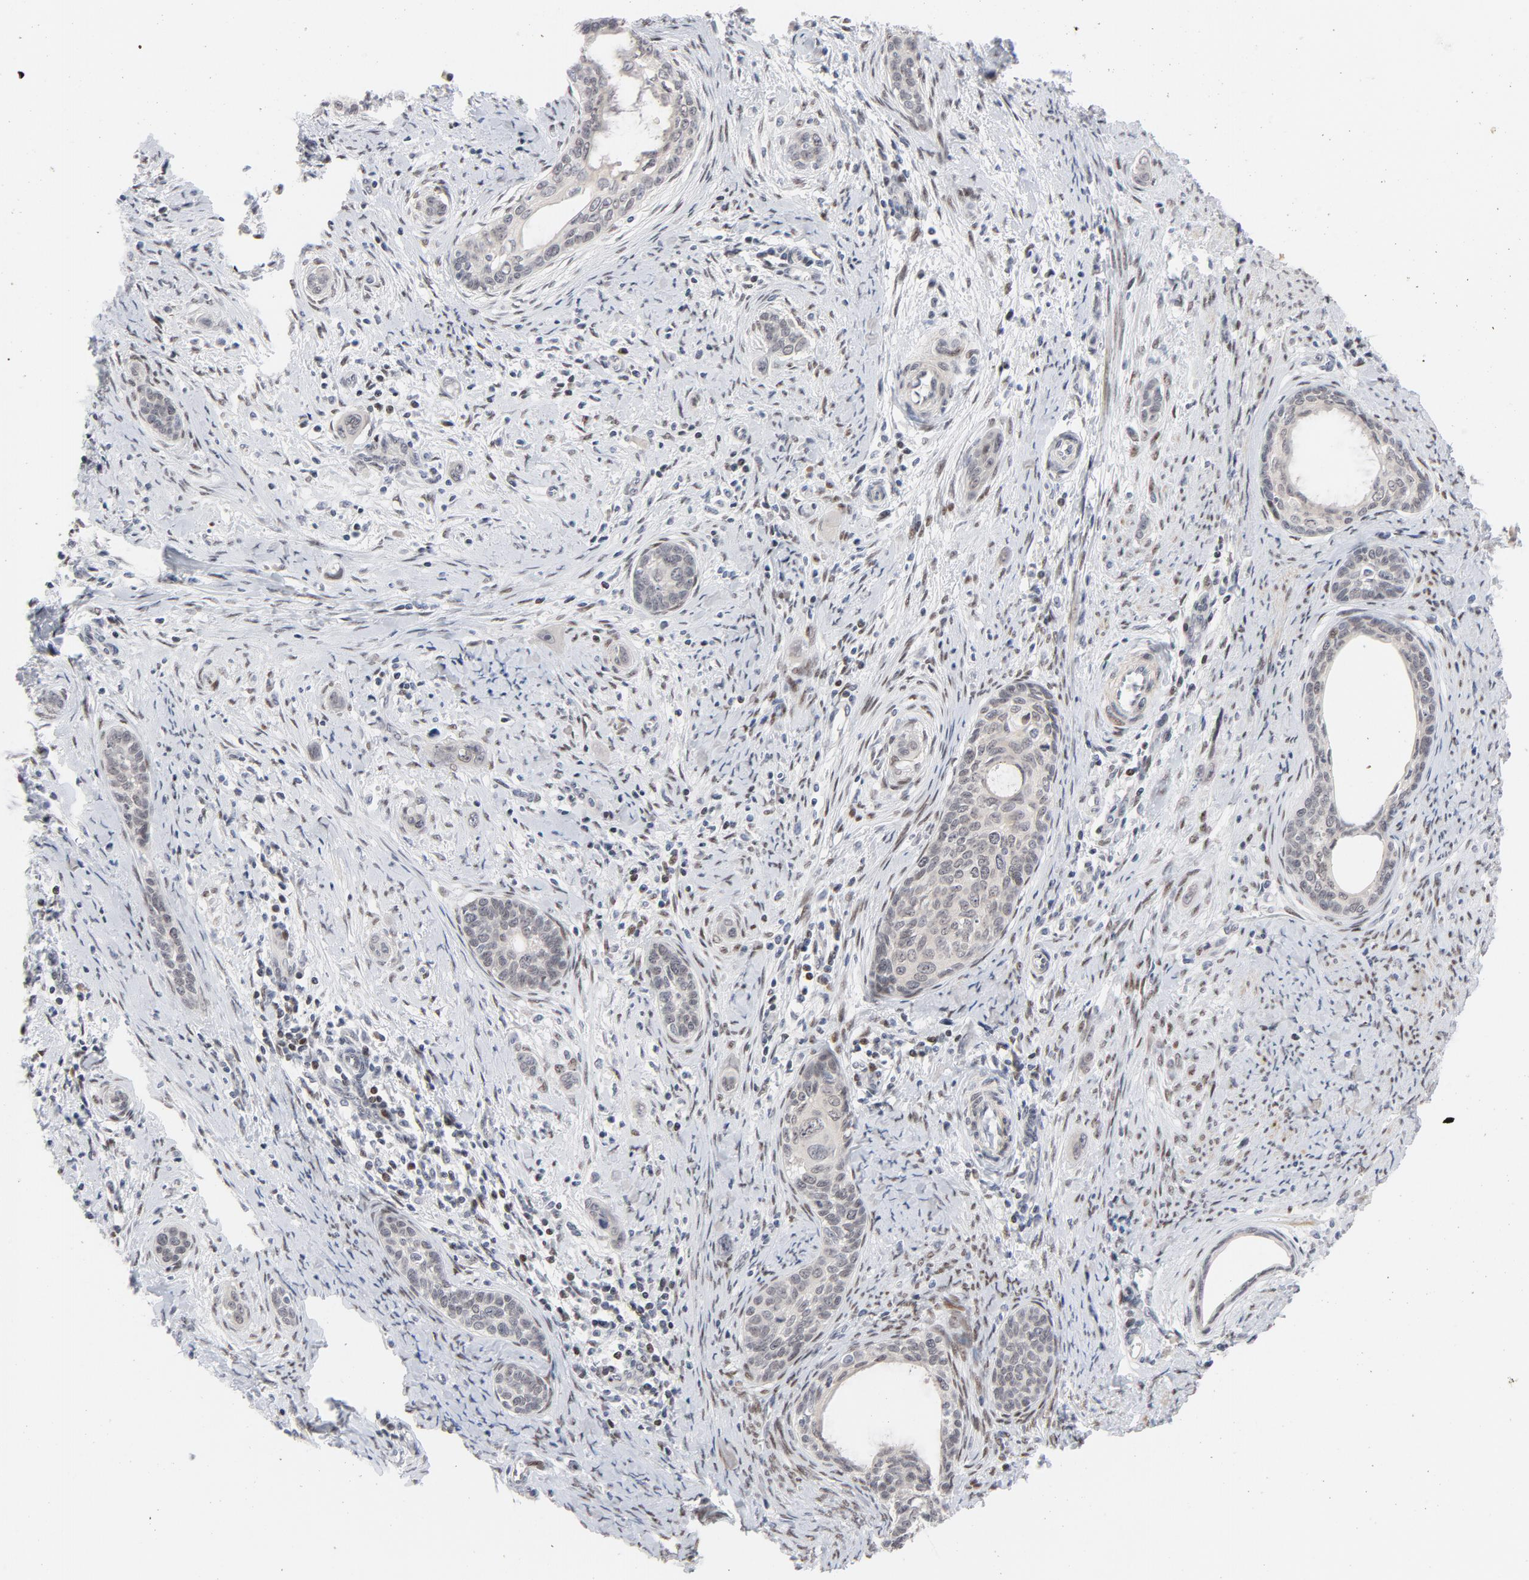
{"staining": {"intensity": "weak", "quantity": "<25%", "location": "nuclear"}, "tissue": "cervical cancer", "cell_type": "Tumor cells", "image_type": "cancer", "snomed": [{"axis": "morphology", "description": "Squamous cell carcinoma, NOS"}, {"axis": "topography", "description": "Cervix"}], "caption": "The IHC image has no significant staining in tumor cells of cervical cancer (squamous cell carcinoma) tissue.", "gene": "NFIC", "patient": {"sex": "female", "age": 33}}